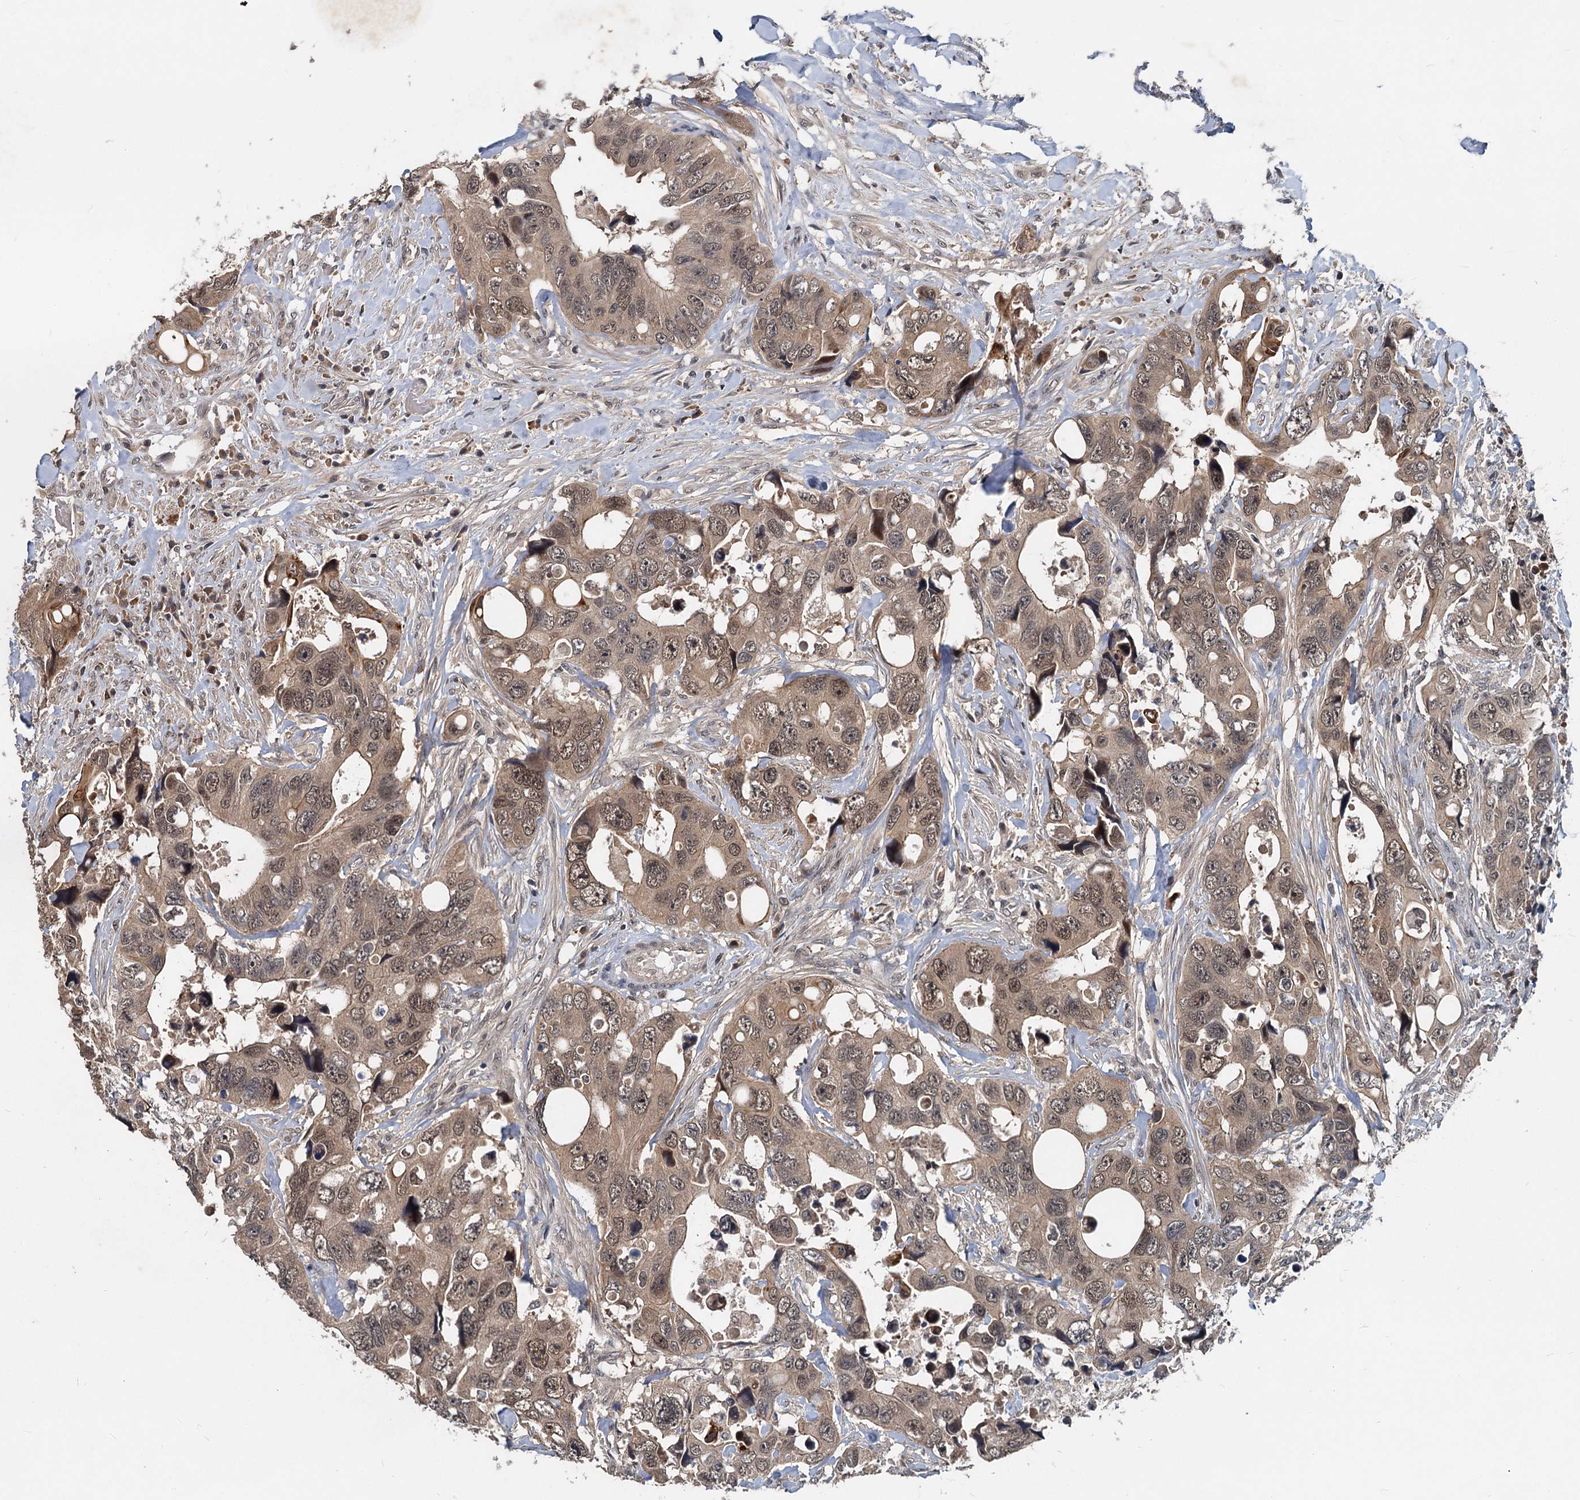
{"staining": {"intensity": "moderate", "quantity": ">75%", "location": "cytoplasmic/membranous,nuclear"}, "tissue": "colorectal cancer", "cell_type": "Tumor cells", "image_type": "cancer", "snomed": [{"axis": "morphology", "description": "Adenocarcinoma, NOS"}, {"axis": "topography", "description": "Rectum"}], "caption": "IHC image of neoplastic tissue: colorectal cancer stained using immunohistochemistry exhibits medium levels of moderate protein expression localized specifically in the cytoplasmic/membranous and nuclear of tumor cells, appearing as a cytoplasmic/membranous and nuclear brown color.", "gene": "RITA1", "patient": {"sex": "male", "age": 57}}